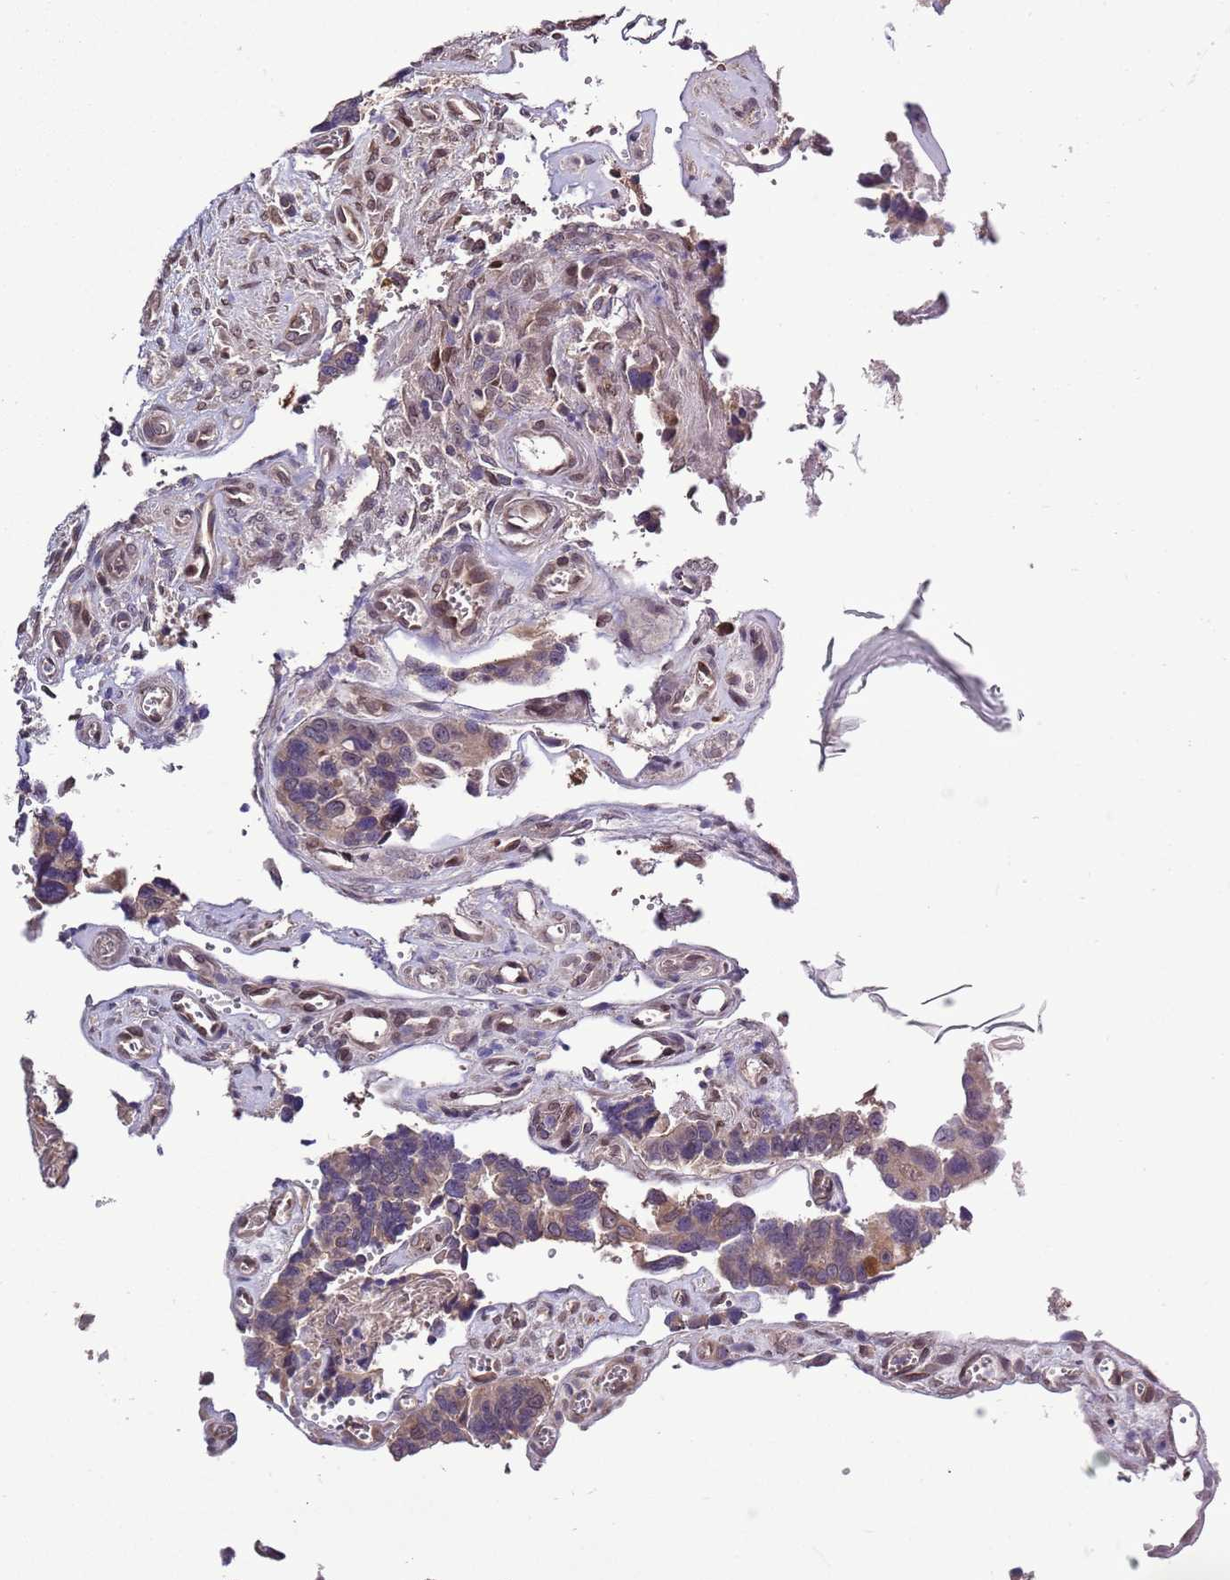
{"staining": {"intensity": "moderate", "quantity": "<25%", "location": "nuclear"}, "tissue": "colorectal cancer", "cell_type": "Tumor cells", "image_type": "cancer", "snomed": [{"axis": "morphology", "description": "Adenocarcinoma, NOS"}, {"axis": "topography", "description": "Colon"}], "caption": "Immunohistochemistry (IHC) staining of colorectal adenocarcinoma, which displays low levels of moderate nuclear positivity in about <25% of tumor cells indicating moderate nuclear protein expression. The staining was performed using DAB (3,3'-diaminobenzidine) (brown) for protein detection and nuclei were counterstained in hematoxylin (blue).", "gene": "ZNF665", "patient": {"sex": "male", "age": 84}}